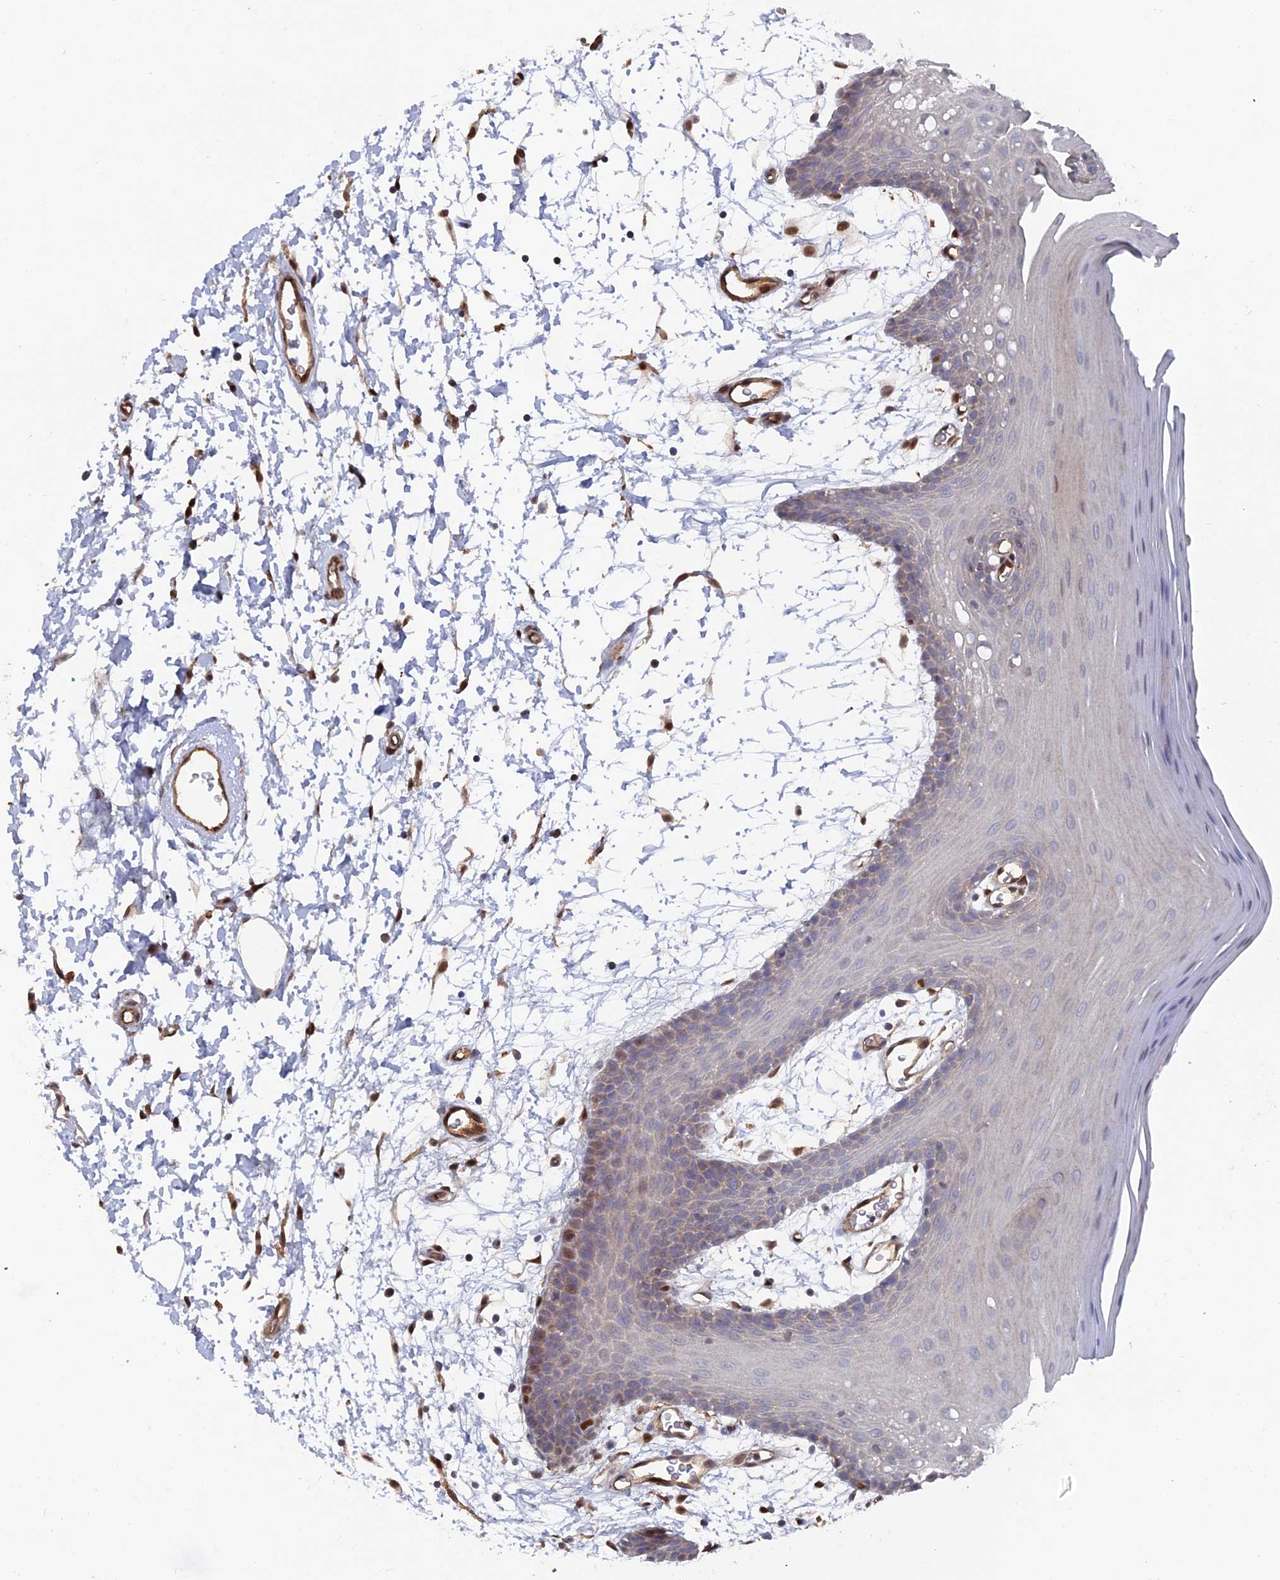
{"staining": {"intensity": "moderate", "quantity": "<25%", "location": "nuclear"}, "tissue": "oral mucosa", "cell_type": "Squamous epithelial cells", "image_type": "normal", "snomed": [{"axis": "morphology", "description": "Normal tissue, NOS"}, {"axis": "topography", "description": "Skeletal muscle"}, {"axis": "topography", "description": "Oral tissue"}, {"axis": "topography", "description": "Salivary gland"}, {"axis": "topography", "description": "Peripheral nerve tissue"}], "caption": "An image of human oral mucosa stained for a protein shows moderate nuclear brown staining in squamous epithelial cells. The protein of interest is shown in brown color, while the nuclei are stained blue.", "gene": "UNC5D", "patient": {"sex": "male", "age": 54}}